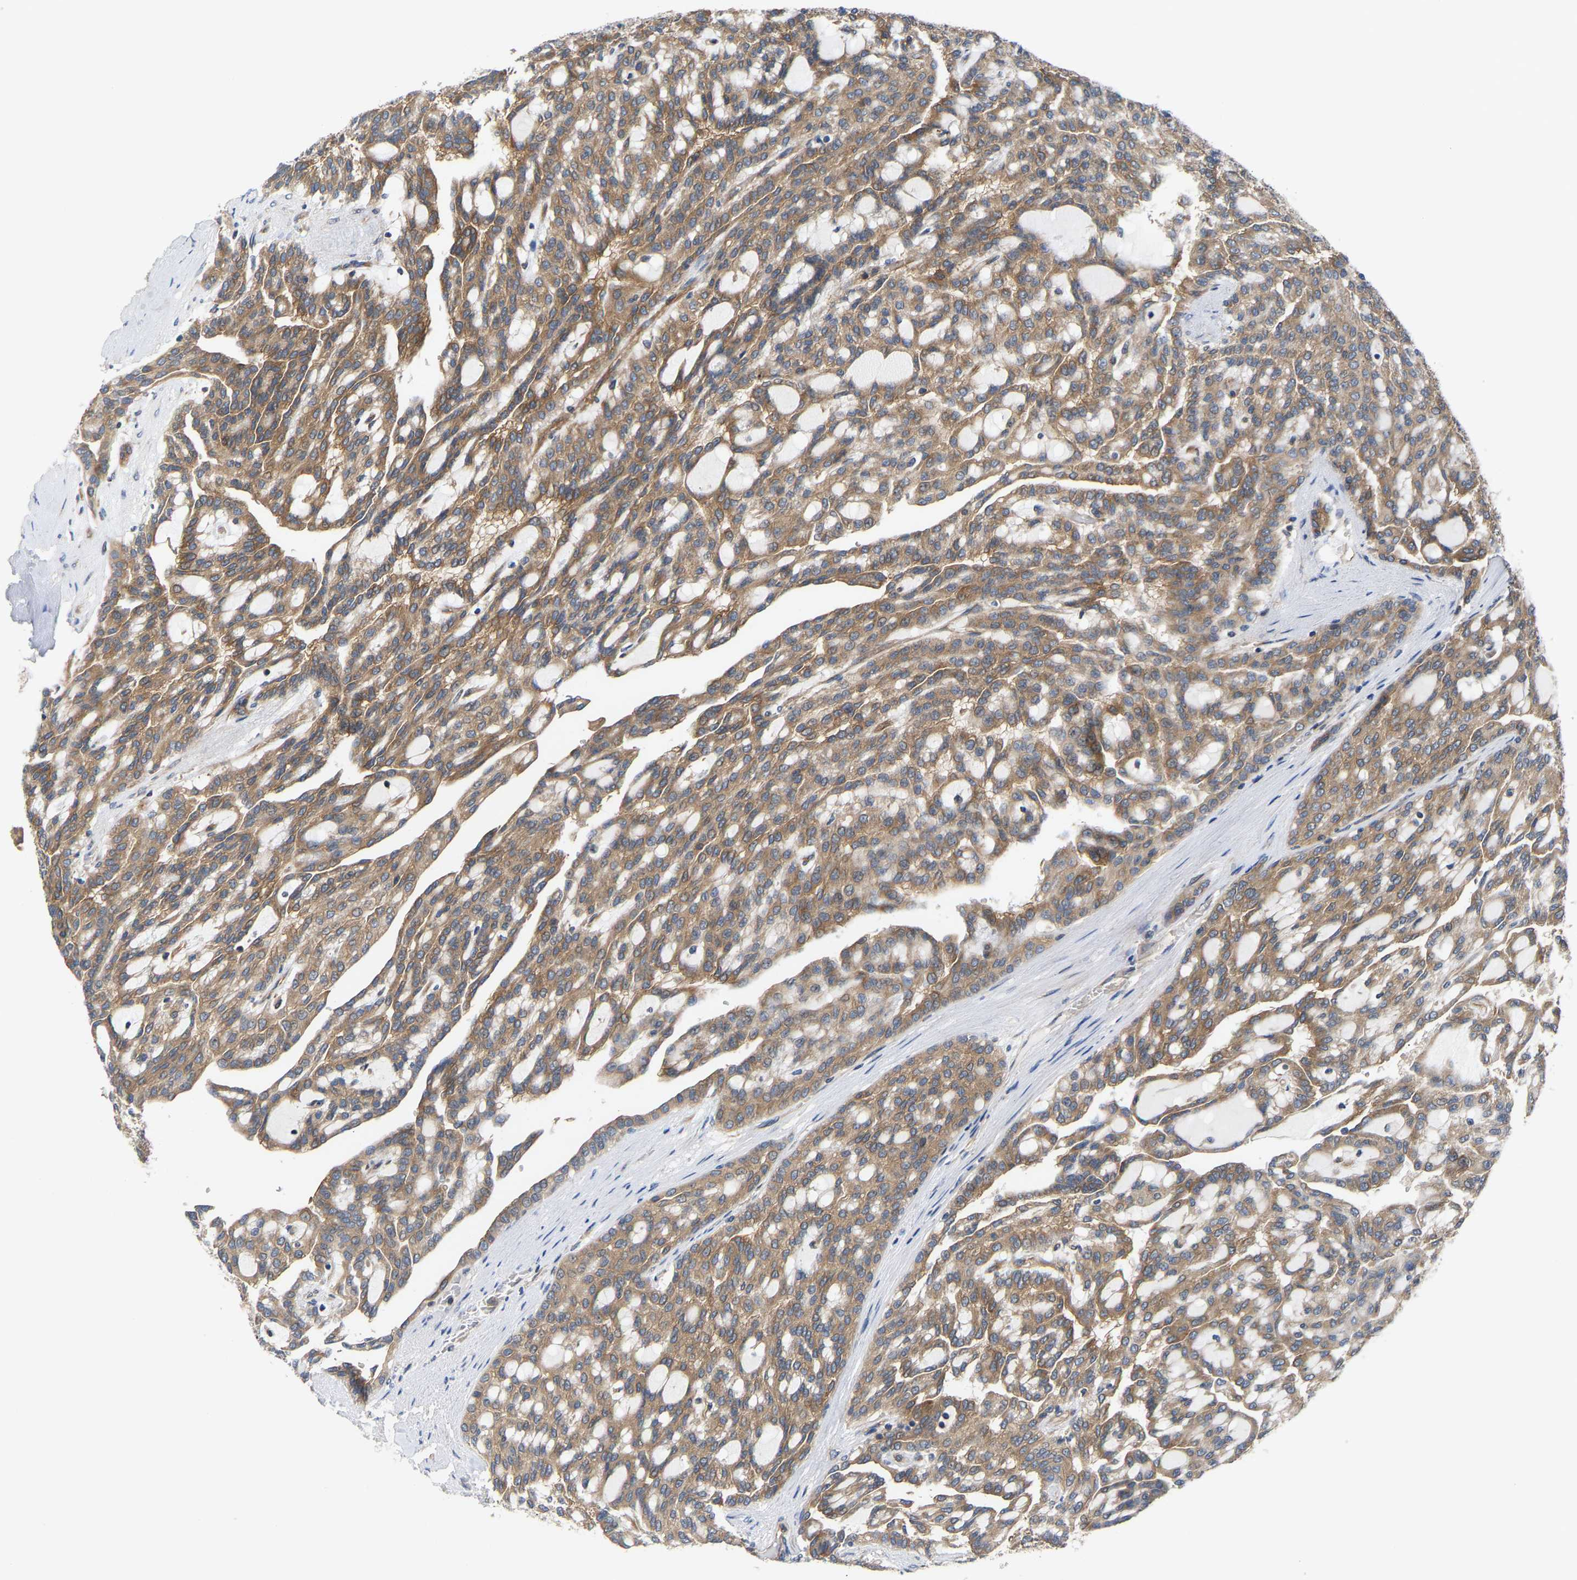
{"staining": {"intensity": "moderate", "quantity": ">75%", "location": "cytoplasmic/membranous"}, "tissue": "renal cancer", "cell_type": "Tumor cells", "image_type": "cancer", "snomed": [{"axis": "morphology", "description": "Adenocarcinoma, NOS"}, {"axis": "topography", "description": "Kidney"}], "caption": "Tumor cells exhibit moderate cytoplasmic/membranous positivity in about >75% of cells in renal adenocarcinoma.", "gene": "LAPTM4B", "patient": {"sex": "male", "age": 63}}